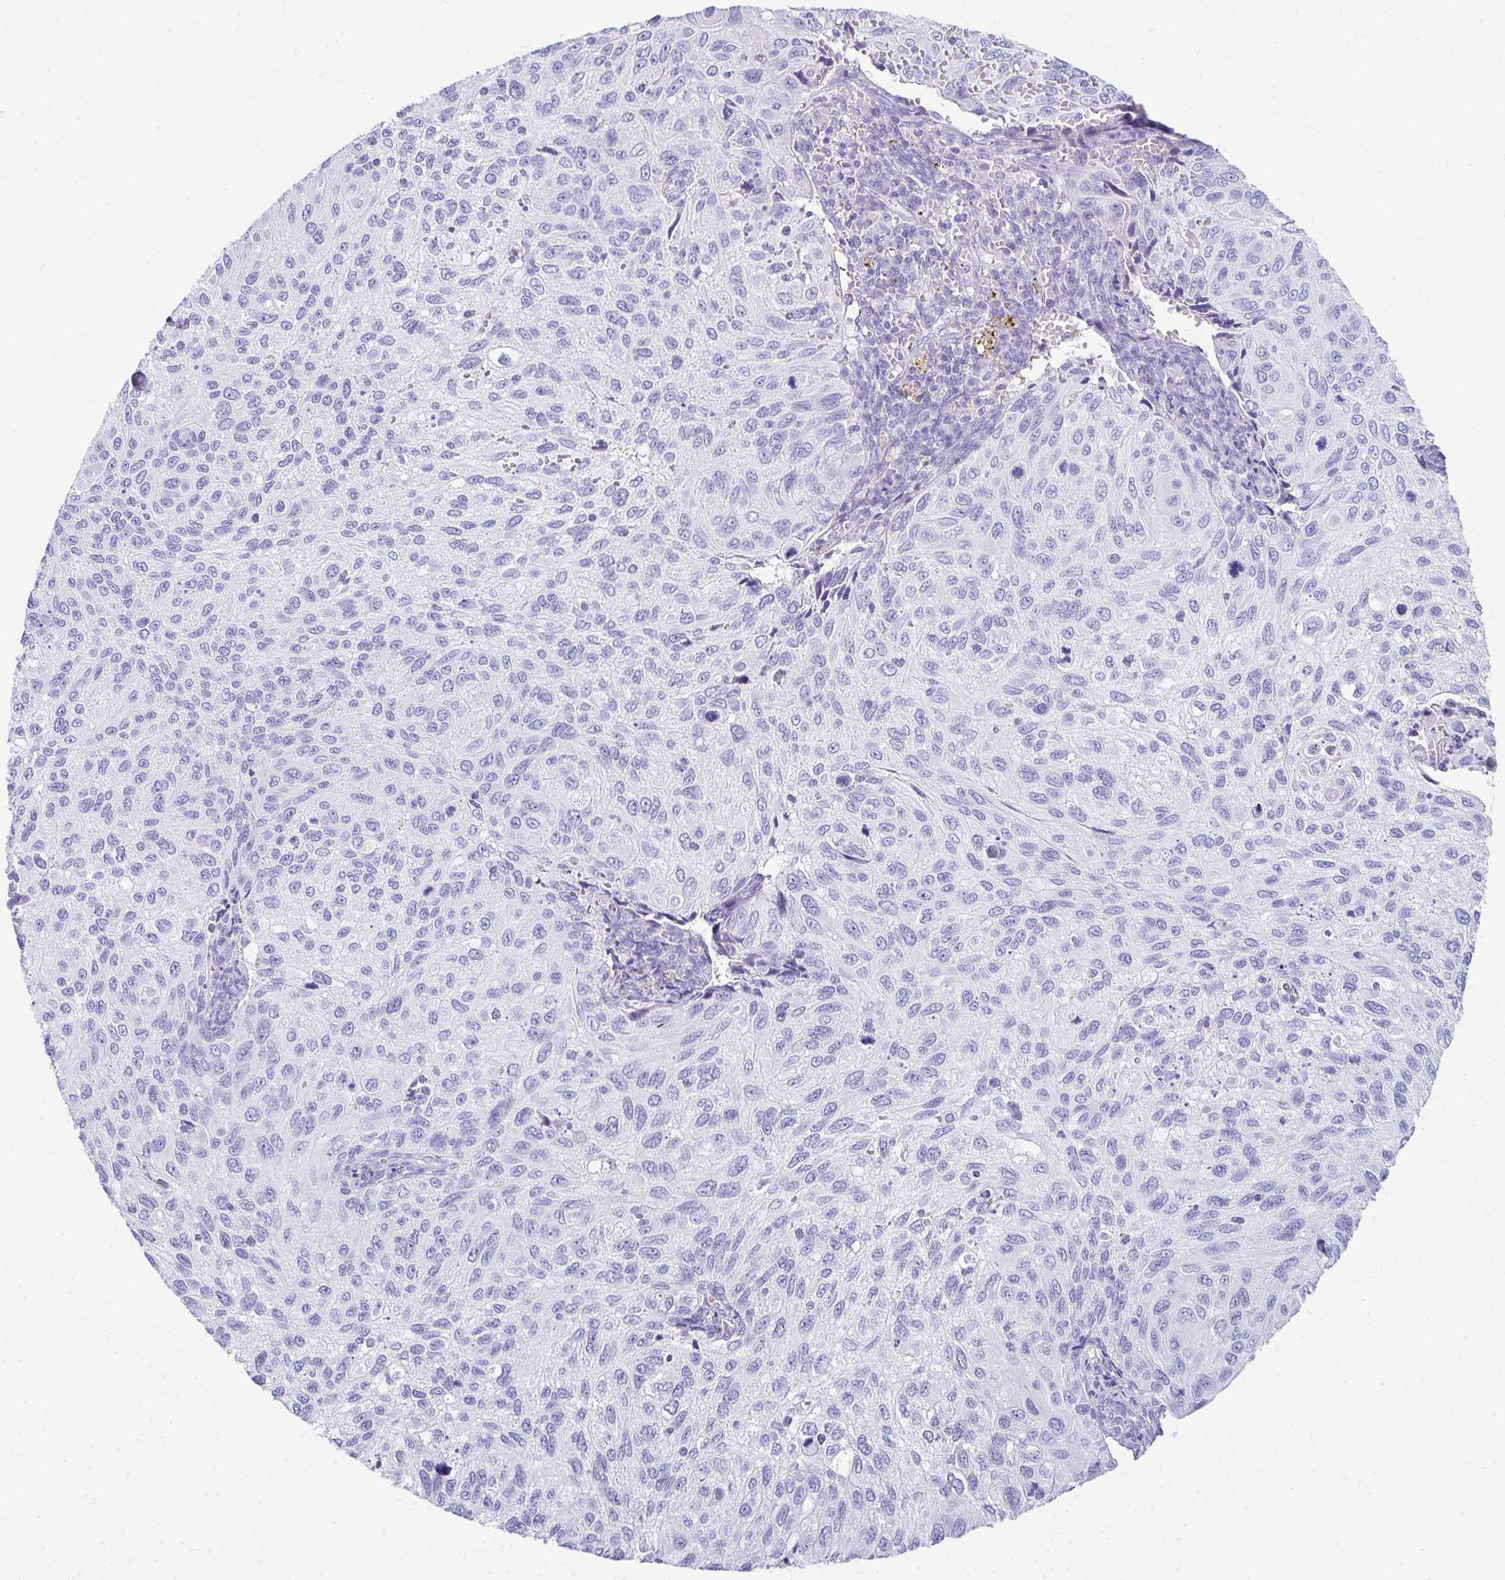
{"staining": {"intensity": "negative", "quantity": "none", "location": "none"}, "tissue": "cervical cancer", "cell_type": "Tumor cells", "image_type": "cancer", "snomed": [{"axis": "morphology", "description": "Squamous cell carcinoma, NOS"}, {"axis": "topography", "description": "Cervix"}], "caption": "High power microscopy histopathology image of an immunohistochemistry (IHC) histopathology image of cervical squamous cell carcinoma, revealing no significant expression in tumor cells.", "gene": "TNNT1", "patient": {"sex": "female", "age": 70}}